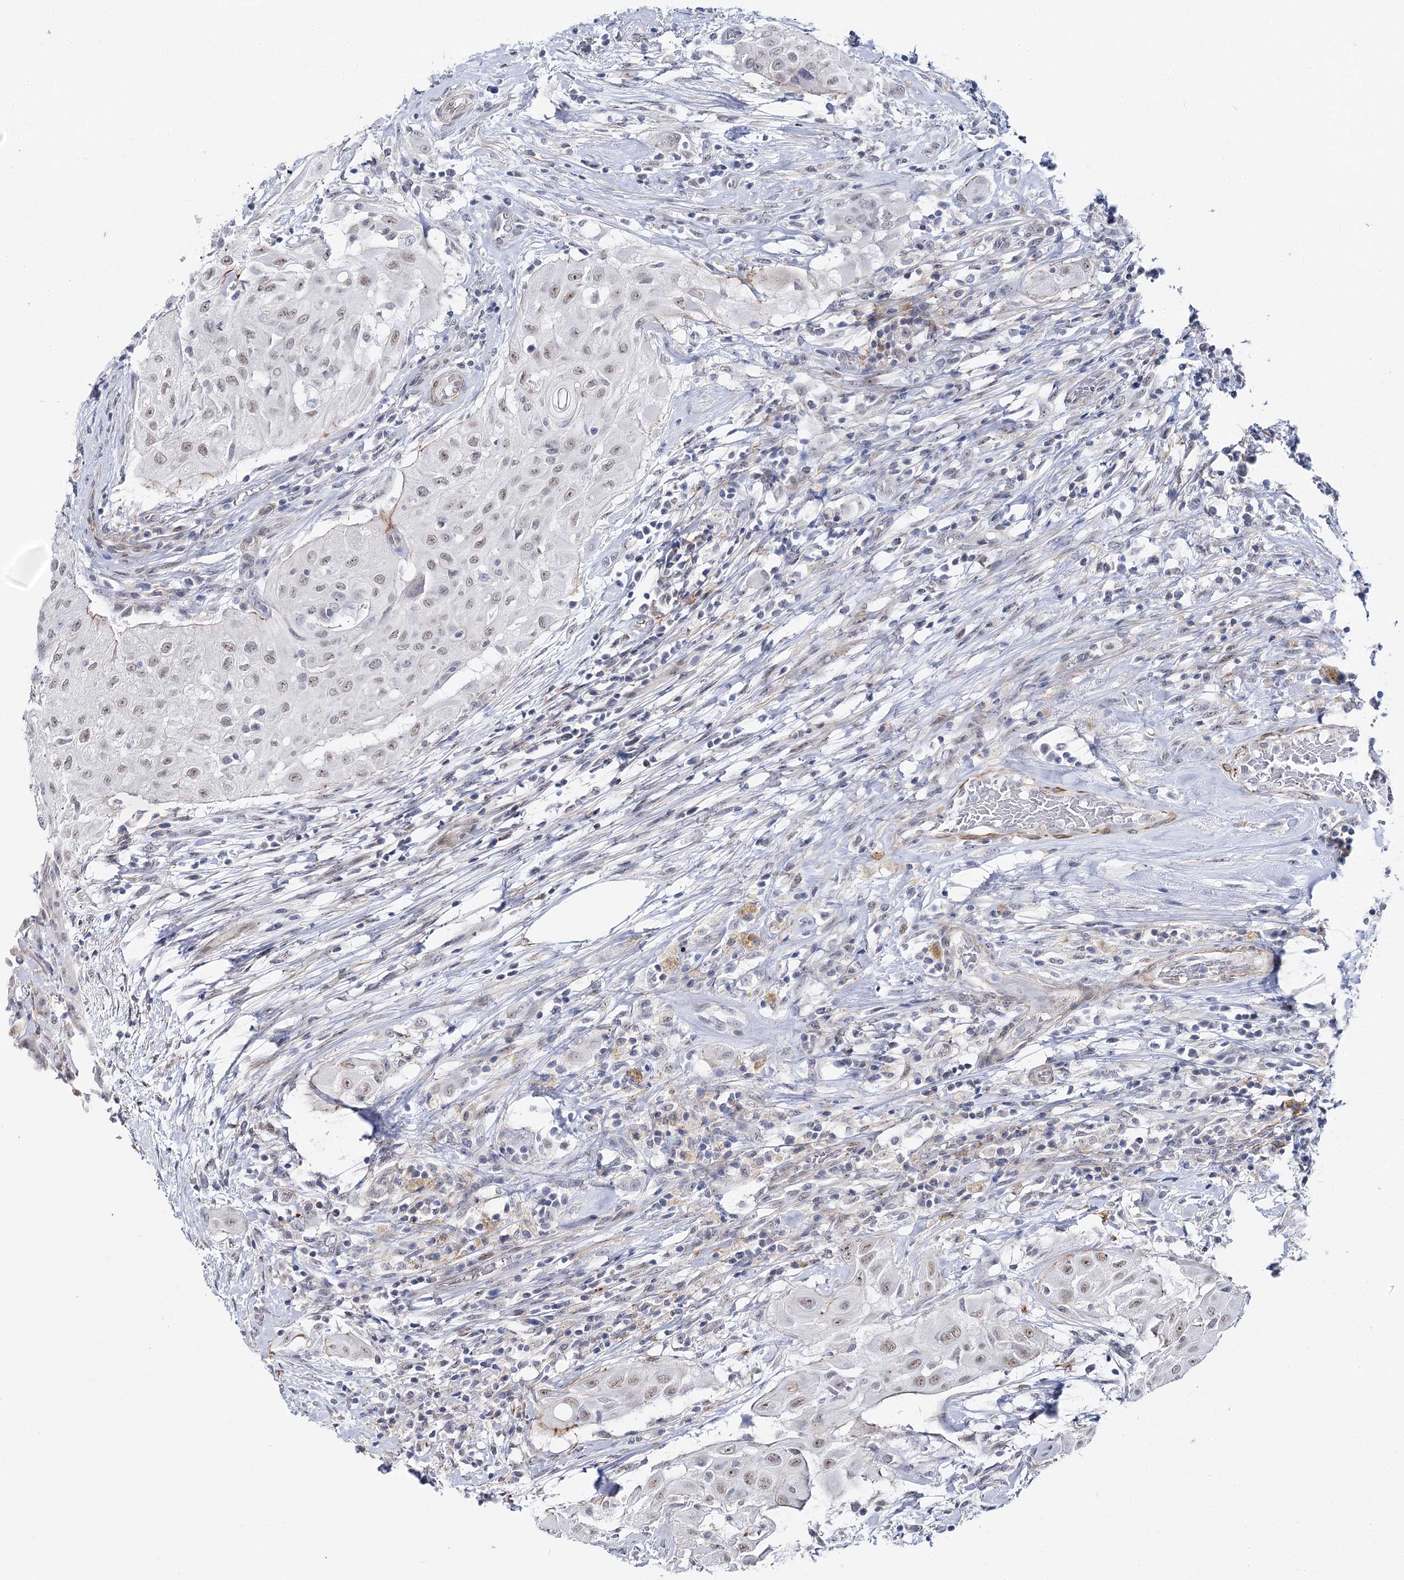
{"staining": {"intensity": "weak", "quantity": "<25%", "location": "nuclear"}, "tissue": "thyroid cancer", "cell_type": "Tumor cells", "image_type": "cancer", "snomed": [{"axis": "morphology", "description": "Papillary adenocarcinoma, NOS"}, {"axis": "topography", "description": "Thyroid gland"}], "caption": "Thyroid cancer was stained to show a protein in brown. There is no significant positivity in tumor cells.", "gene": "AGXT2", "patient": {"sex": "female", "age": 59}}